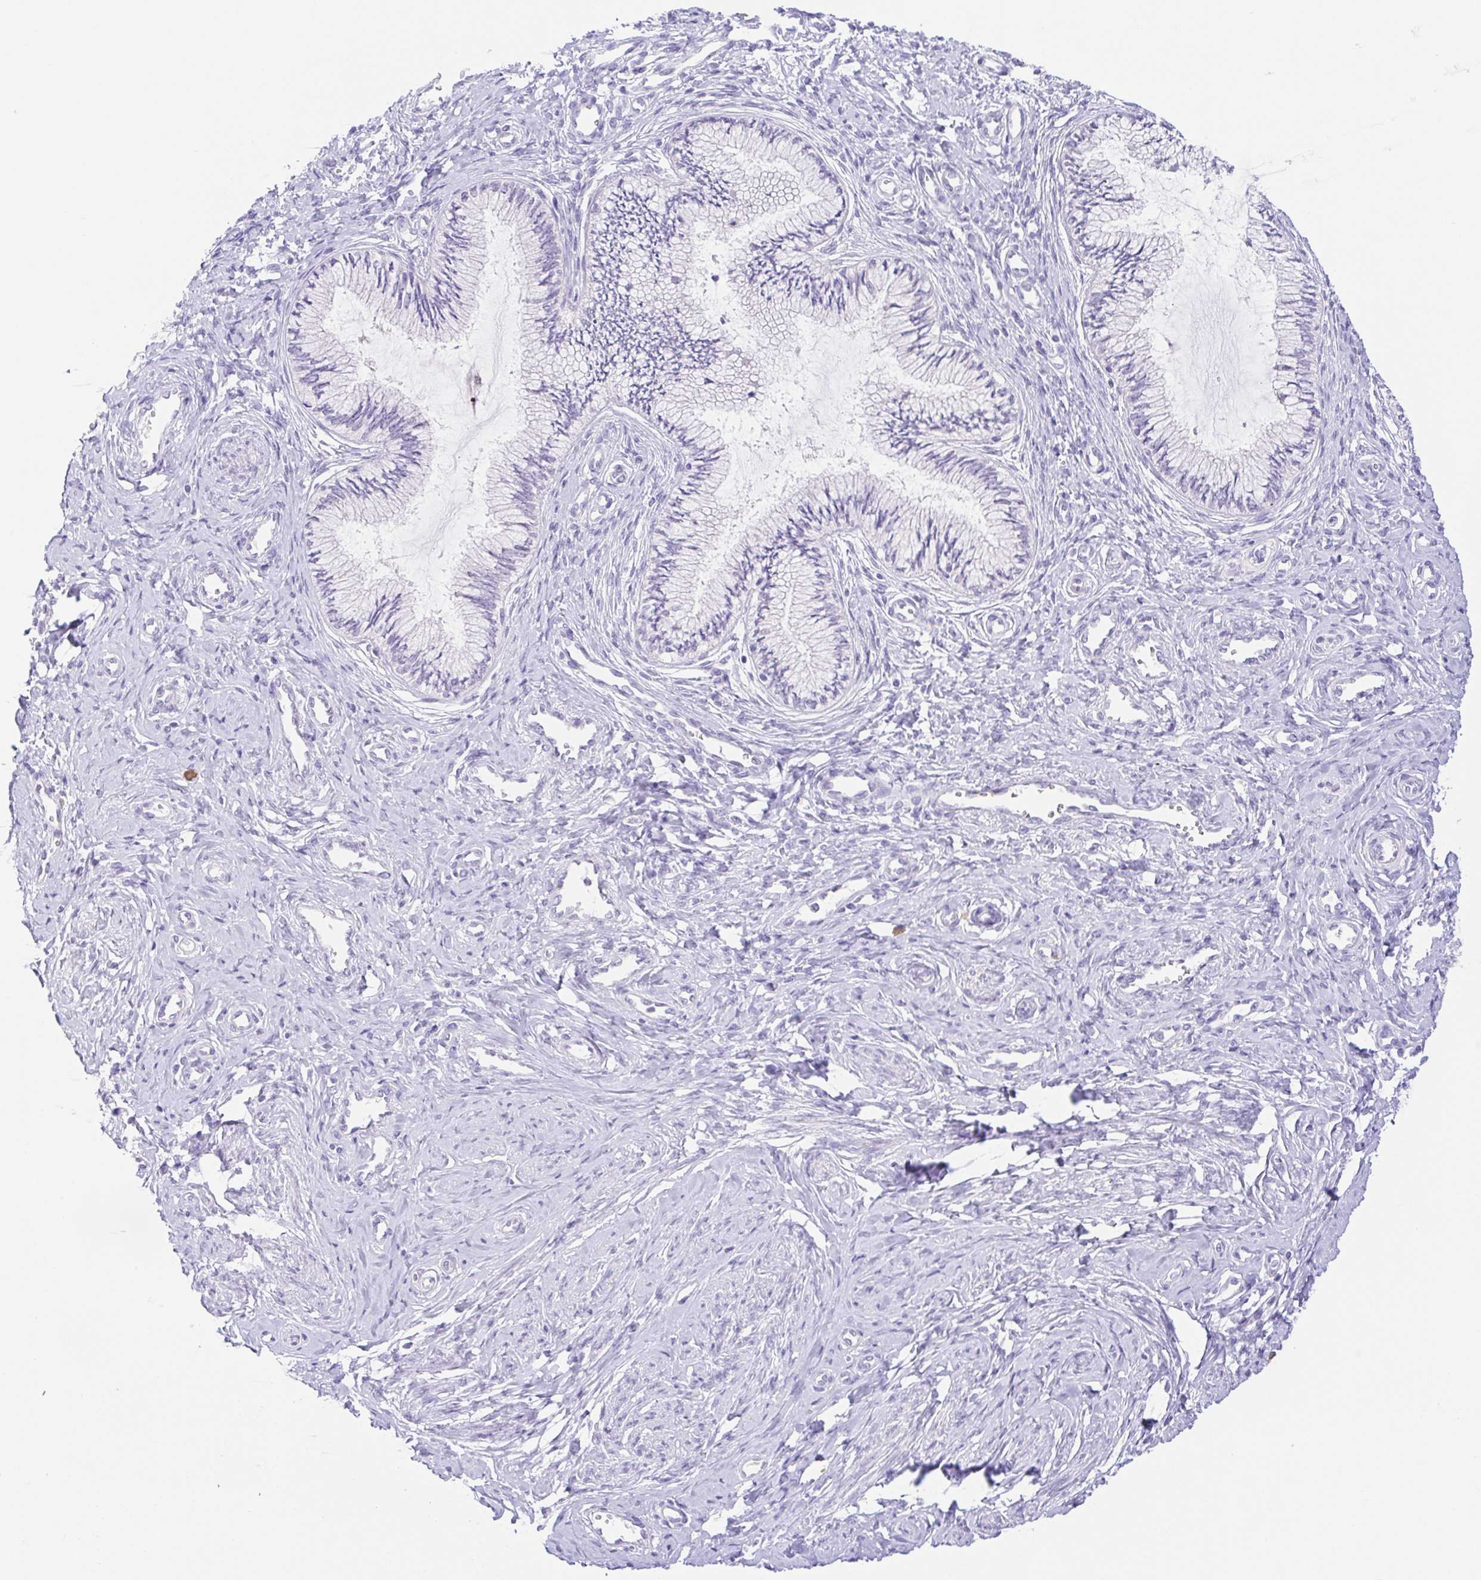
{"staining": {"intensity": "negative", "quantity": "none", "location": "none"}, "tissue": "cervix", "cell_type": "Glandular cells", "image_type": "normal", "snomed": [{"axis": "morphology", "description": "Normal tissue, NOS"}, {"axis": "topography", "description": "Cervix"}], "caption": "Immunohistochemistry (IHC) micrograph of normal cervix: cervix stained with DAB (3,3'-diaminobenzidine) shows no significant protein expression in glandular cells.", "gene": "KRTDAP", "patient": {"sex": "female", "age": 24}}